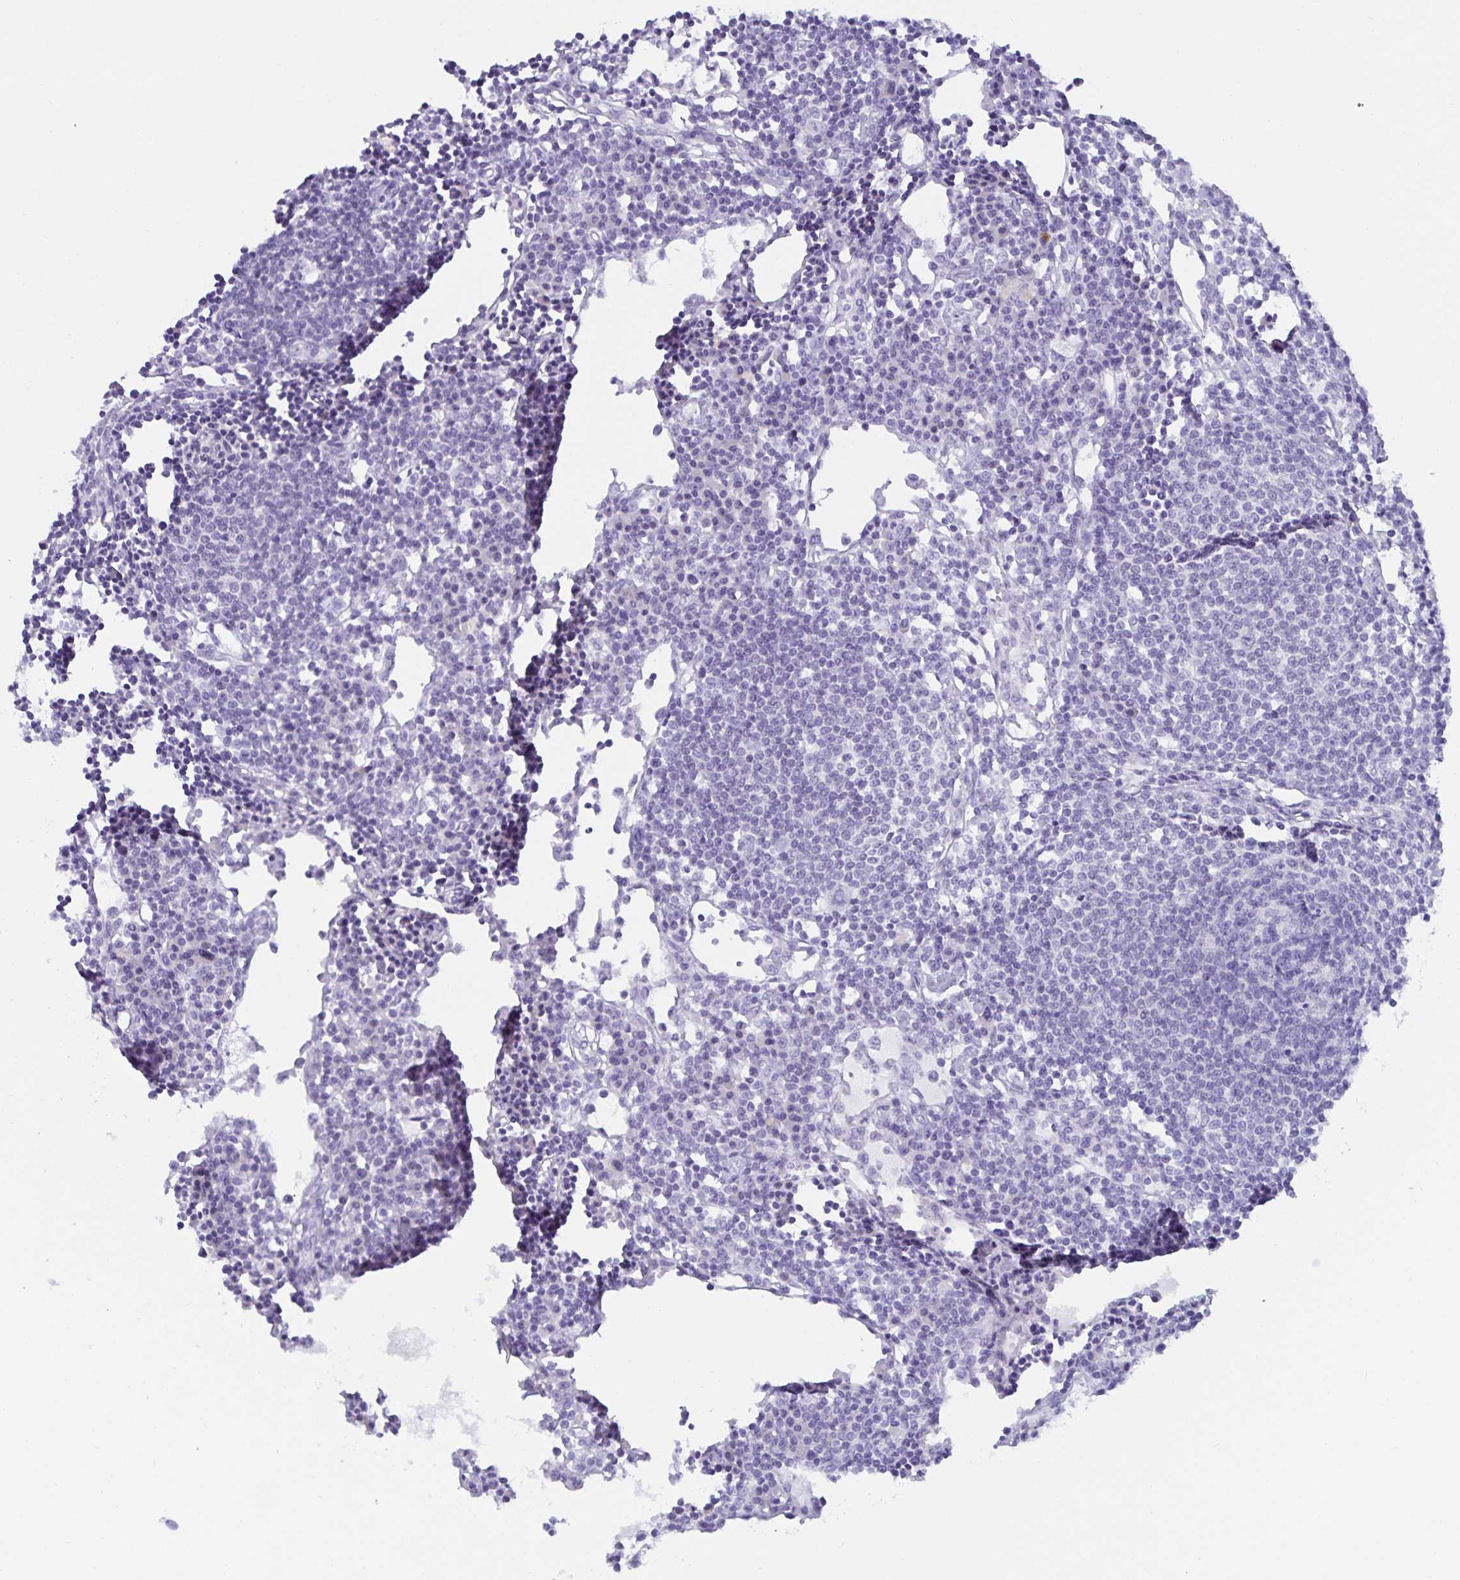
{"staining": {"intensity": "negative", "quantity": "none", "location": "none"}, "tissue": "lymph node", "cell_type": "Germinal center cells", "image_type": "normal", "snomed": [{"axis": "morphology", "description": "Normal tissue, NOS"}, {"axis": "topography", "description": "Lymph node"}], "caption": "There is no significant staining in germinal center cells of lymph node. (DAB (3,3'-diaminobenzidine) immunohistochemistry (IHC), high magnification).", "gene": "MON2", "patient": {"sex": "female", "age": 78}}